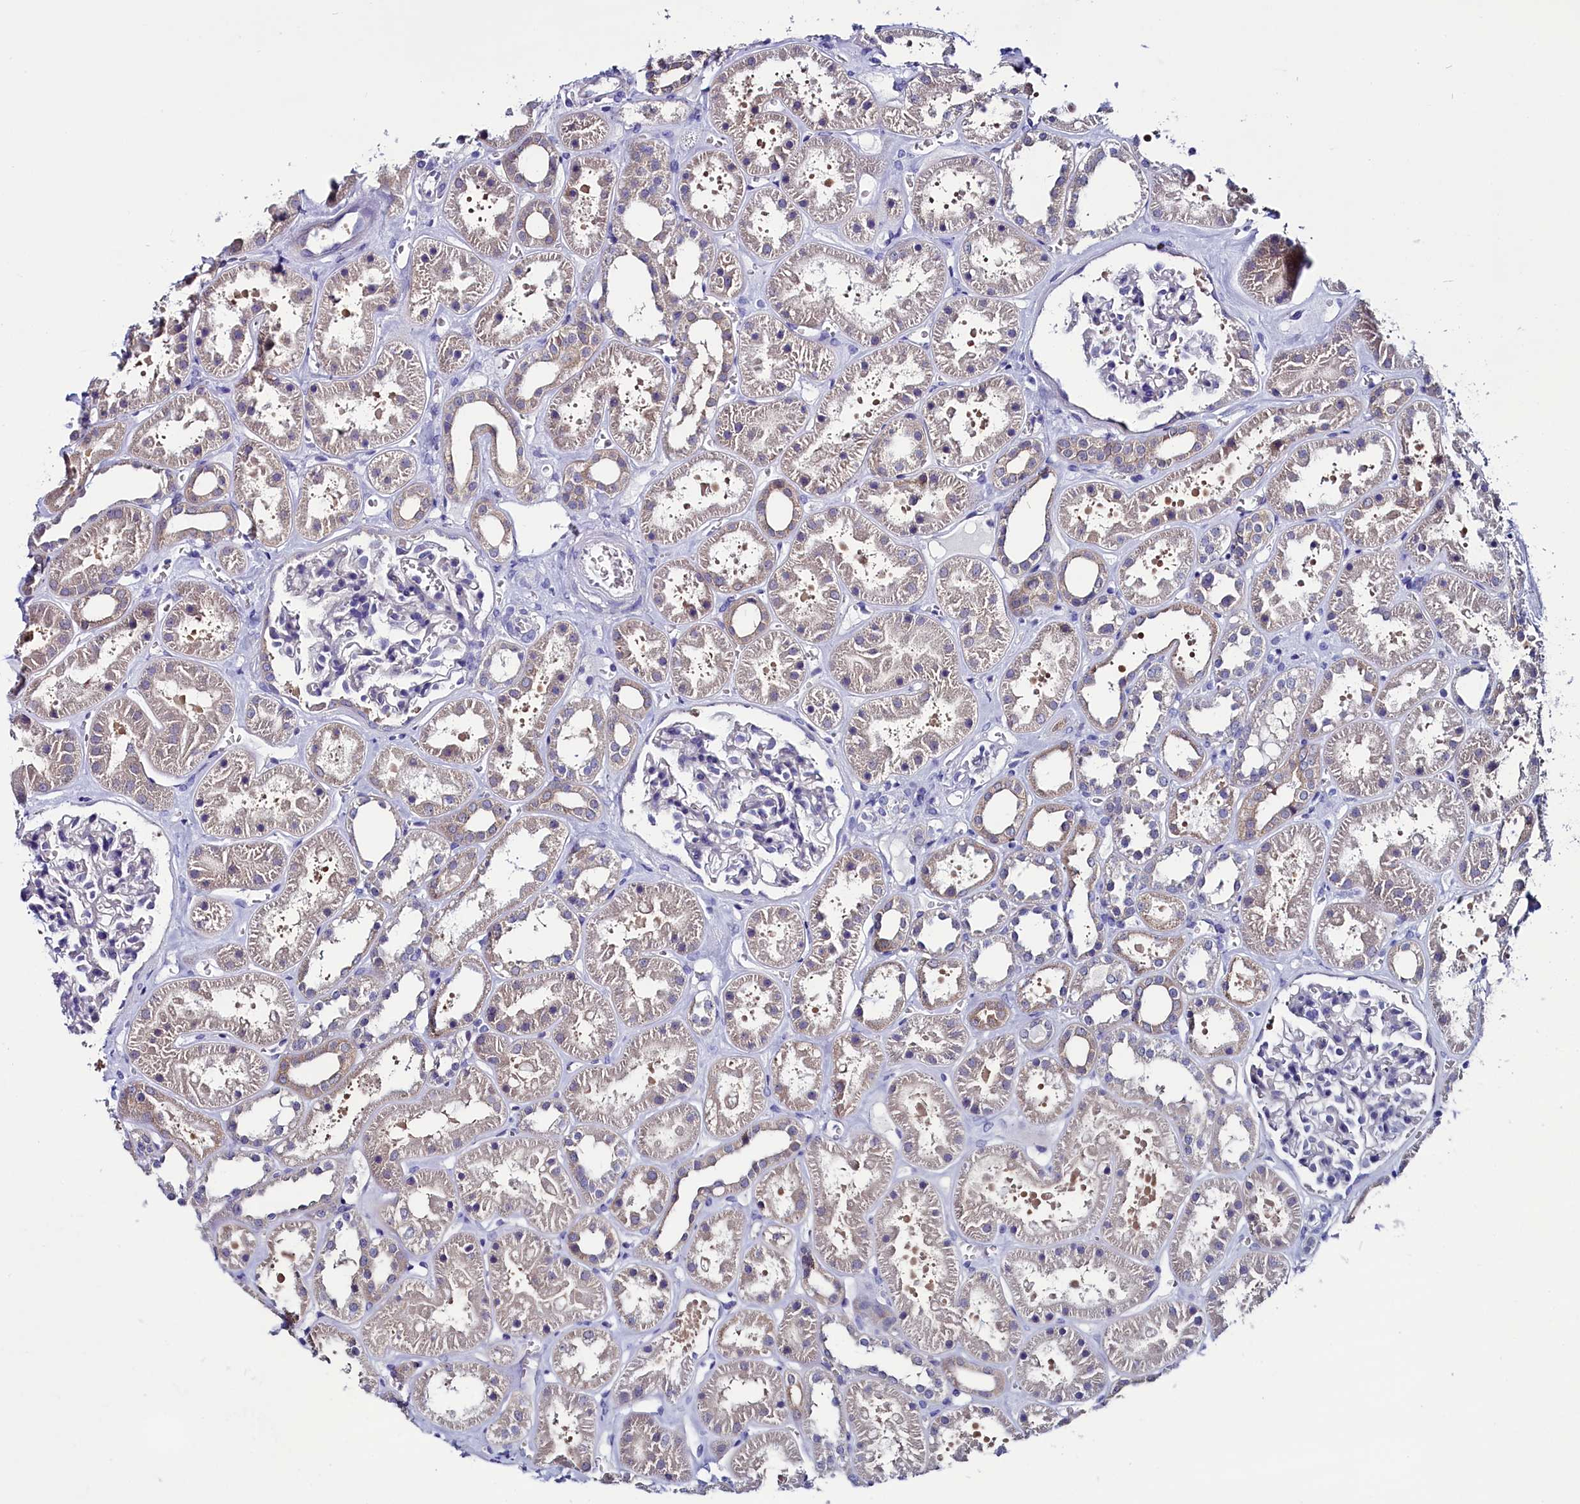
{"staining": {"intensity": "negative", "quantity": "none", "location": "none"}, "tissue": "kidney", "cell_type": "Cells in glomeruli", "image_type": "normal", "snomed": [{"axis": "morphology", "description": "Normal tissue, NOS"}, {"axis": "topography", "description": "Kidney"}], "caption": "Kidney was stained to show a protein in brown. There is no significant positivity in cells in glomeruli. (Immunohistochemistry, brightfield microscopy, high magnification).", "gene": "CIAPIN1", "patient": {"sex": "female", "age": 41}}